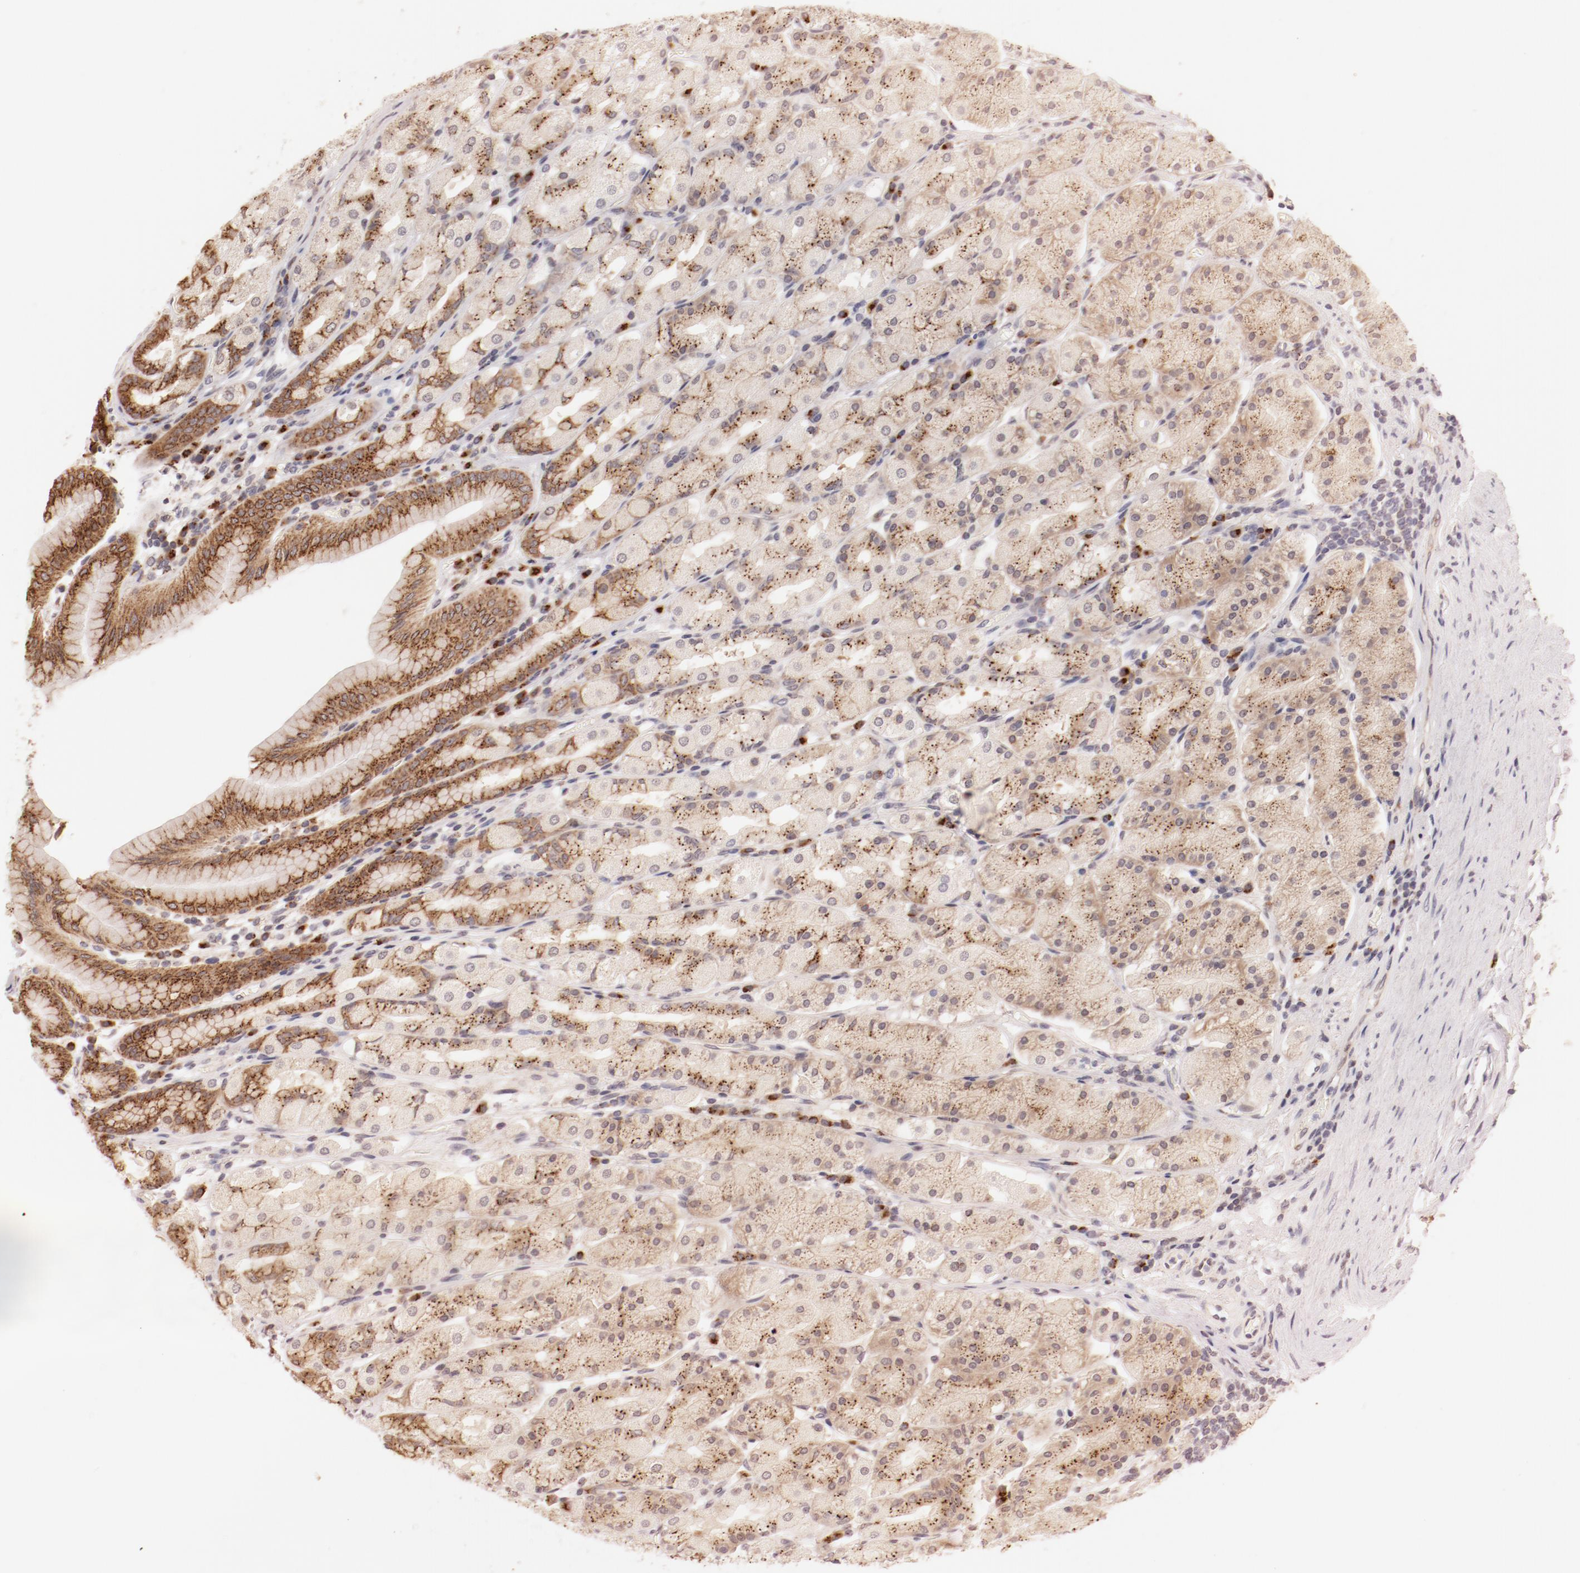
{"staining": {"intensity": "moderate", "quantity": "<25%", "location": "cytoplasmic/membranous"}, "tissue": "stomach", "cell_type": "Glandular cells", "image_type": "normal", "snomed": [{"axis": "morphology", "description": "Normal tissue, NOS"}, {"axis": "topography", "description": "Stomach, upper"}], "caption": "High-magnification brightfield microscopy of normal stomach stained with DAB (brown) and counterstained with hematoxylin (blue). glandular cells exhibit moderate cytoplasmic/membranous expression is identified in approximately<25% of cells.", "gene": "RPL12", "patient": {"sex": "male", "age": 68}}